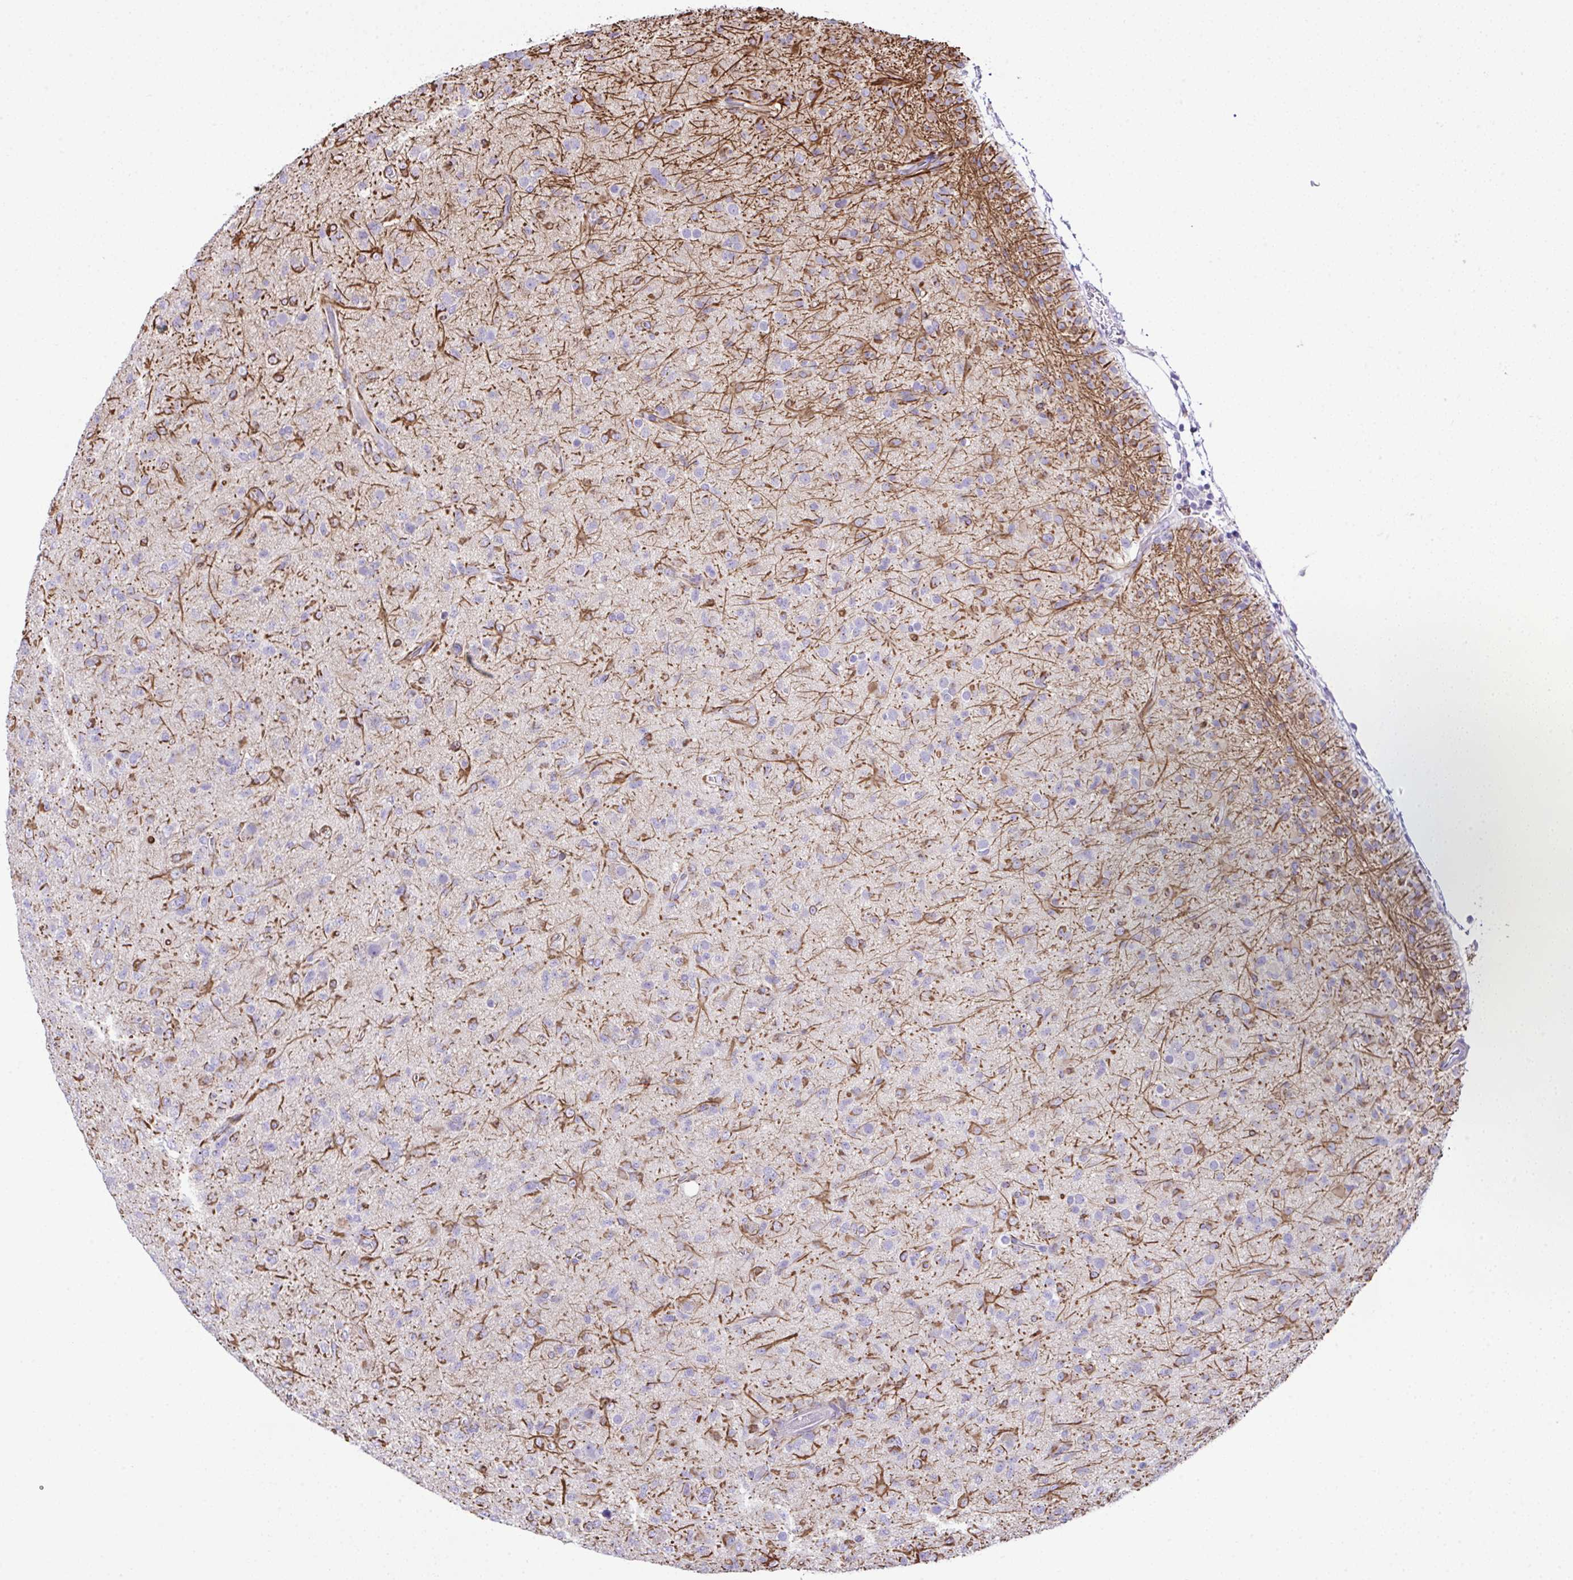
{"staining": {"intensity": "negative", "quantity": "none", "location": "none"}, "tissue": "glioma", "cell_type": "Tumor cells", "image_type": "cancer", "snomed": [{"axis": "morphology", "description": "Glioma, malignant, Low grade"}, {"axis": "topography", "description": "Brain"}], "caption": "Tumor cells are negative for brown protein staining in malignant glioma (low-grade).", "gene": "OR4P4", "patient": {"sex": "male", "age": 65}}